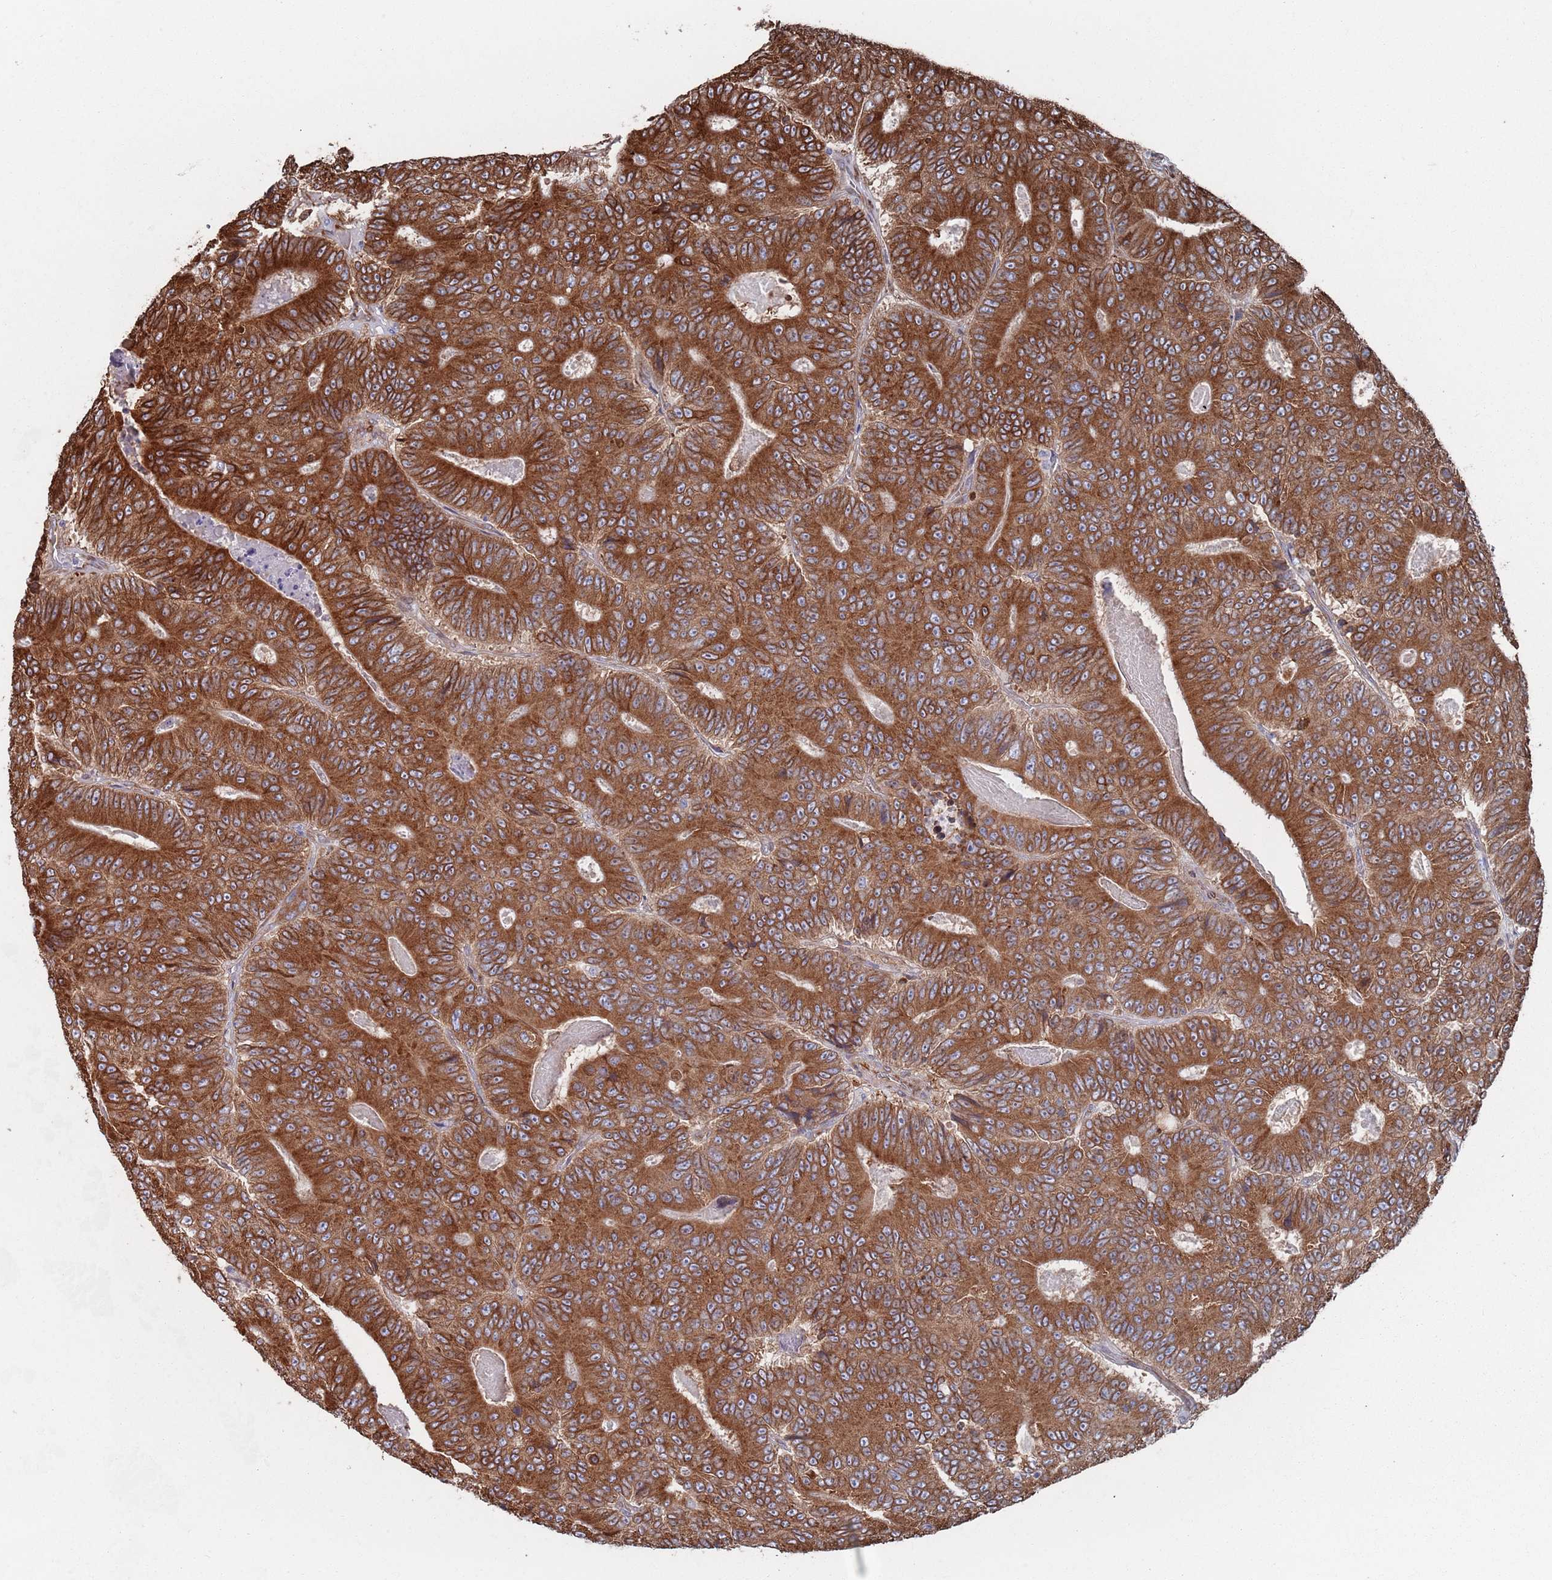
{"staining": {"intensity": "strong", "quantity": ">75%", "location": "cytoplasmic/membranous"}, "tissue": "colorectal cancer", "cell_type": "Tumor cells", "image_type": "cancer", "snomed": [{"axis": "morphology", "description": "Adenocarcinoma, NOS"}, {"axis": "topography", "description": "Colon"}], "caption": "The micrograph shows a brown stain indicating the presence of a protein in the cytoplasmic/membranous of tumor cells in colorectal cancer (adenocarcinoma).", "gene": "CCDC106", "patient": {"sex": "male", "age": 83}}